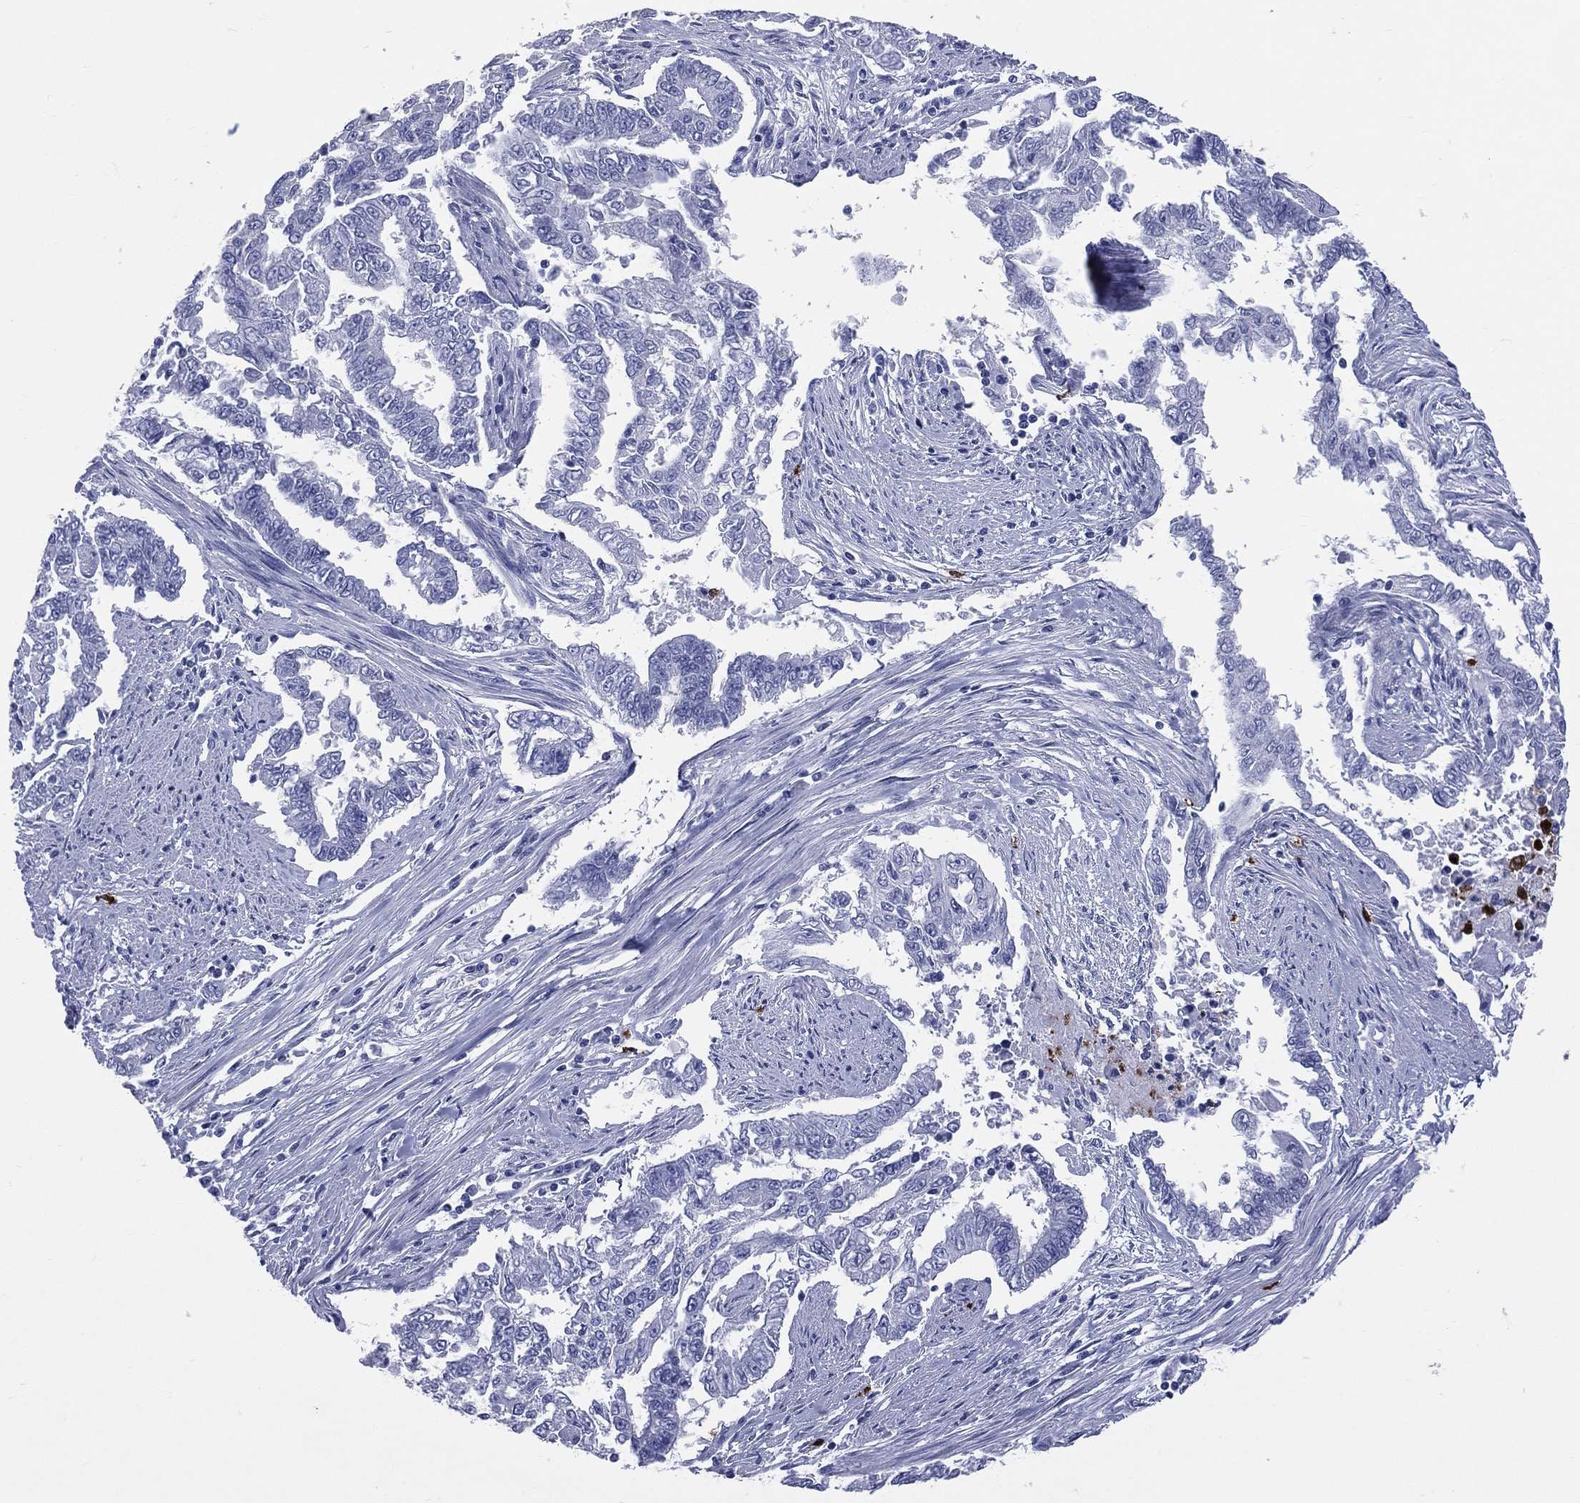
{"staining": {"intensity": "negative", "quantity": "none", "location": "none"}, "tissue": "endometrial cancer", "cell_type": "Tumor cells", "image_type": "cancer", "snomed": [{"axis": "morphology", "description": "Adenocarcinoma, NOS"}, {"axis": "topography", "description": "Uterus"}], "caption": "IHC photomicrograph of neoplastic tissue: endometrial cancer (adenocarcinoma) stained with DAB shows no significant protein staining in tumor cells. (Brightfield microscopy of DAB immunohistochemistry (IHC) at high magnification).", "gene": "PGLYRP1", "patient": {"sex": "female", "age": 59}}